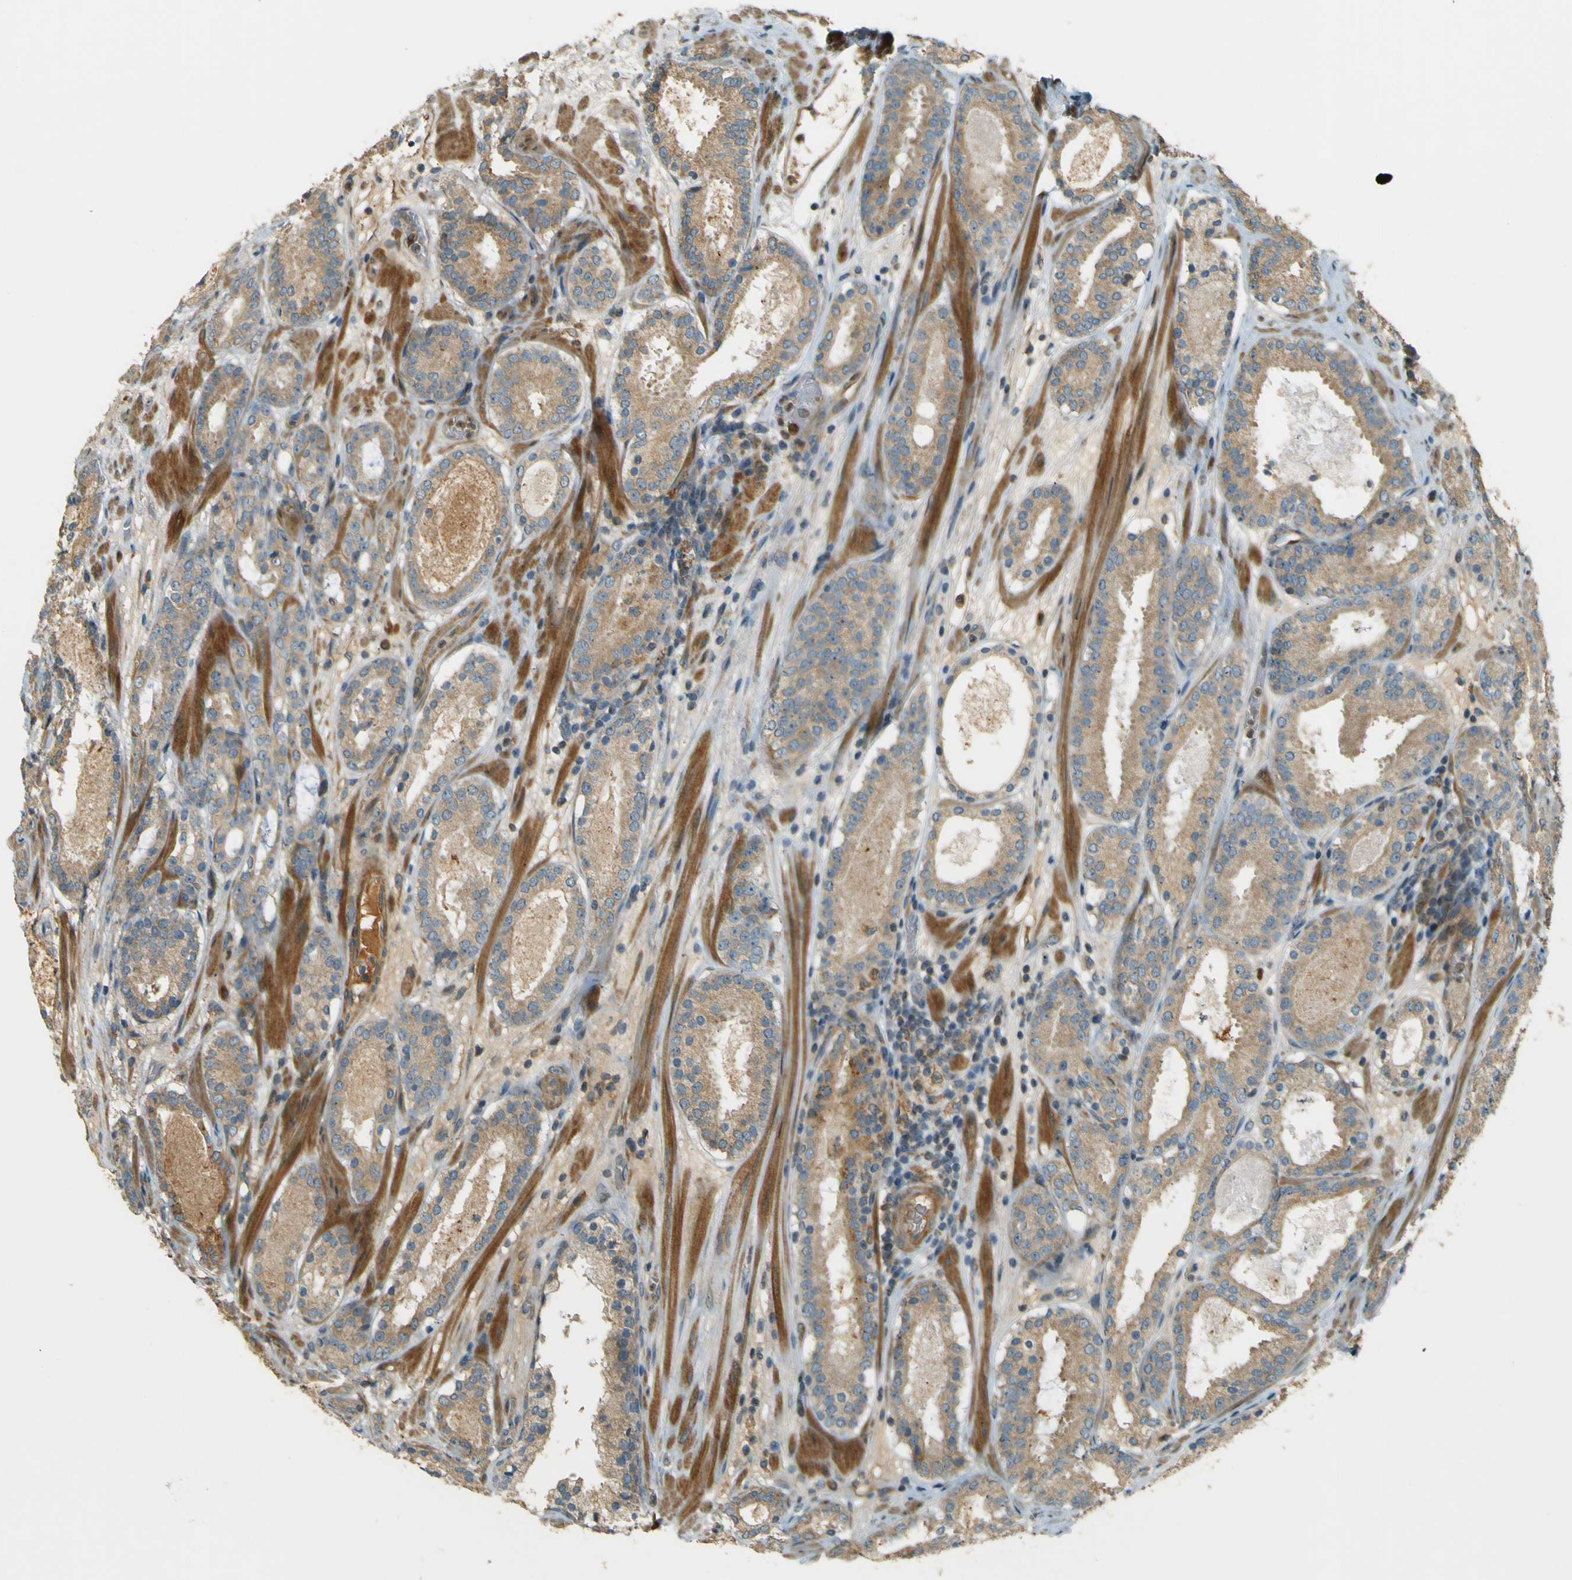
{"staining": {"intensity": "weak", "quantity": ">75%", "location": "cytoplasmic/membranous"}, "tissue": "prostate cancer", "cell_type": "Tumor cells", "image_type": "cancer", "snomed": [{"axis": "morphology", "description": "Adenocarcinoma, Low grade"}, {"axis": "topography", "description": "Prostate"}], "caption": "High-power microscopy captured an immunohistochemistry (IHC) micrograph of prostate low-grade adenocarcinoma, revealing weak cytoplasmic/membranous staining in approximately >75% of tumor cells.", "gene": "LPCAT1", "patient": {"sex": "male", "age": 69}}